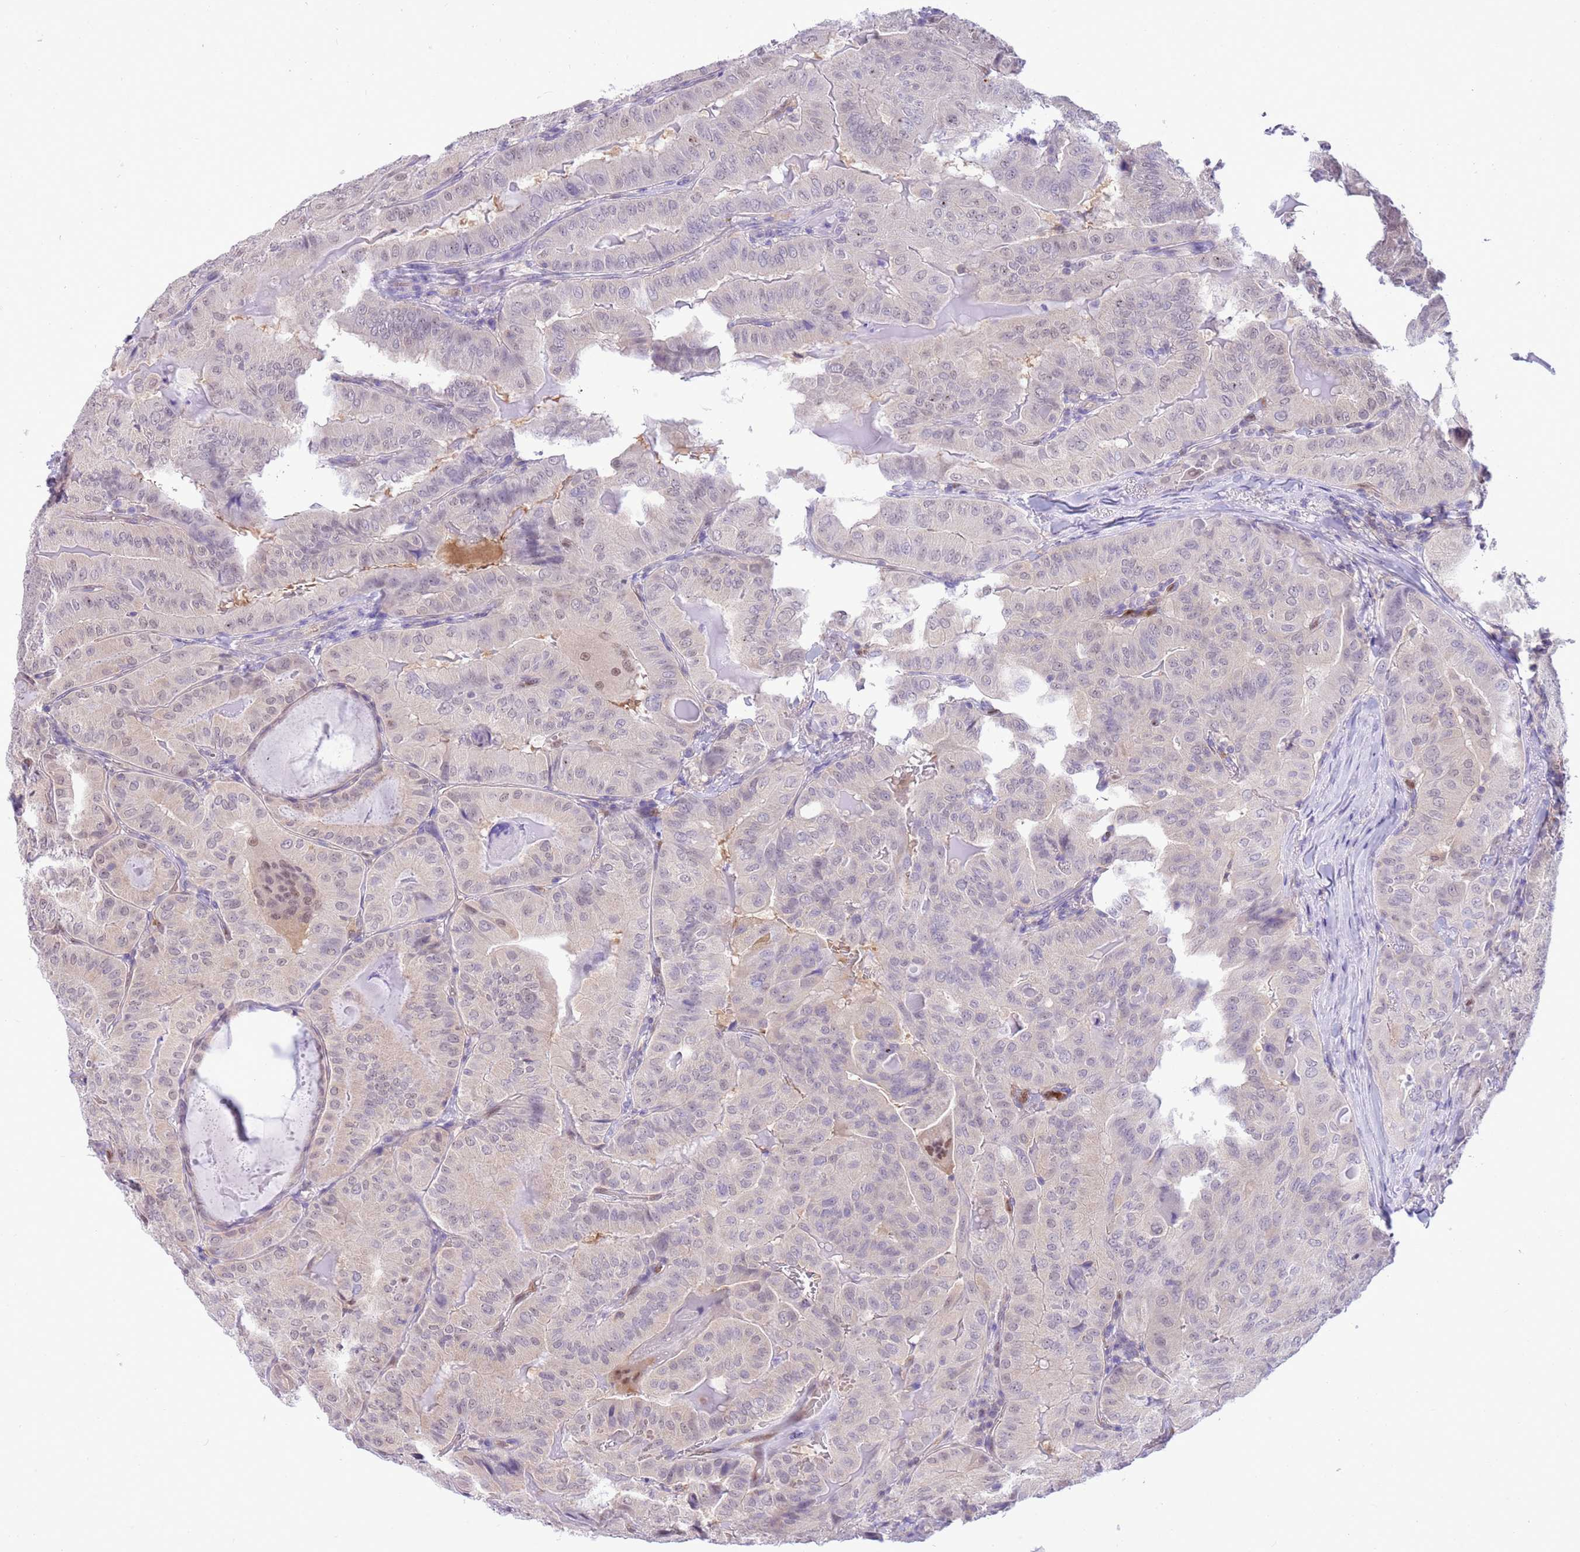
{"staining": {"intensity": "weak", "quantity": "<25%", "location": "nuclear"}, "tissue": "thyroid cancer", "cell_type": "Tumor cells", "image_type": "cancer", "snomed": [{"axis": "morphology", "description": "Papillary adenocarcinoma, NOS"}, {"axis": "topography", "description": "Thyroid gland"}], "caption": "There is no significant staining in tumor cells of thyroid cancer (papillary adenocarcinoma).", "gene": "DDI2", "patient": {"sex": "female", "age": 68}}